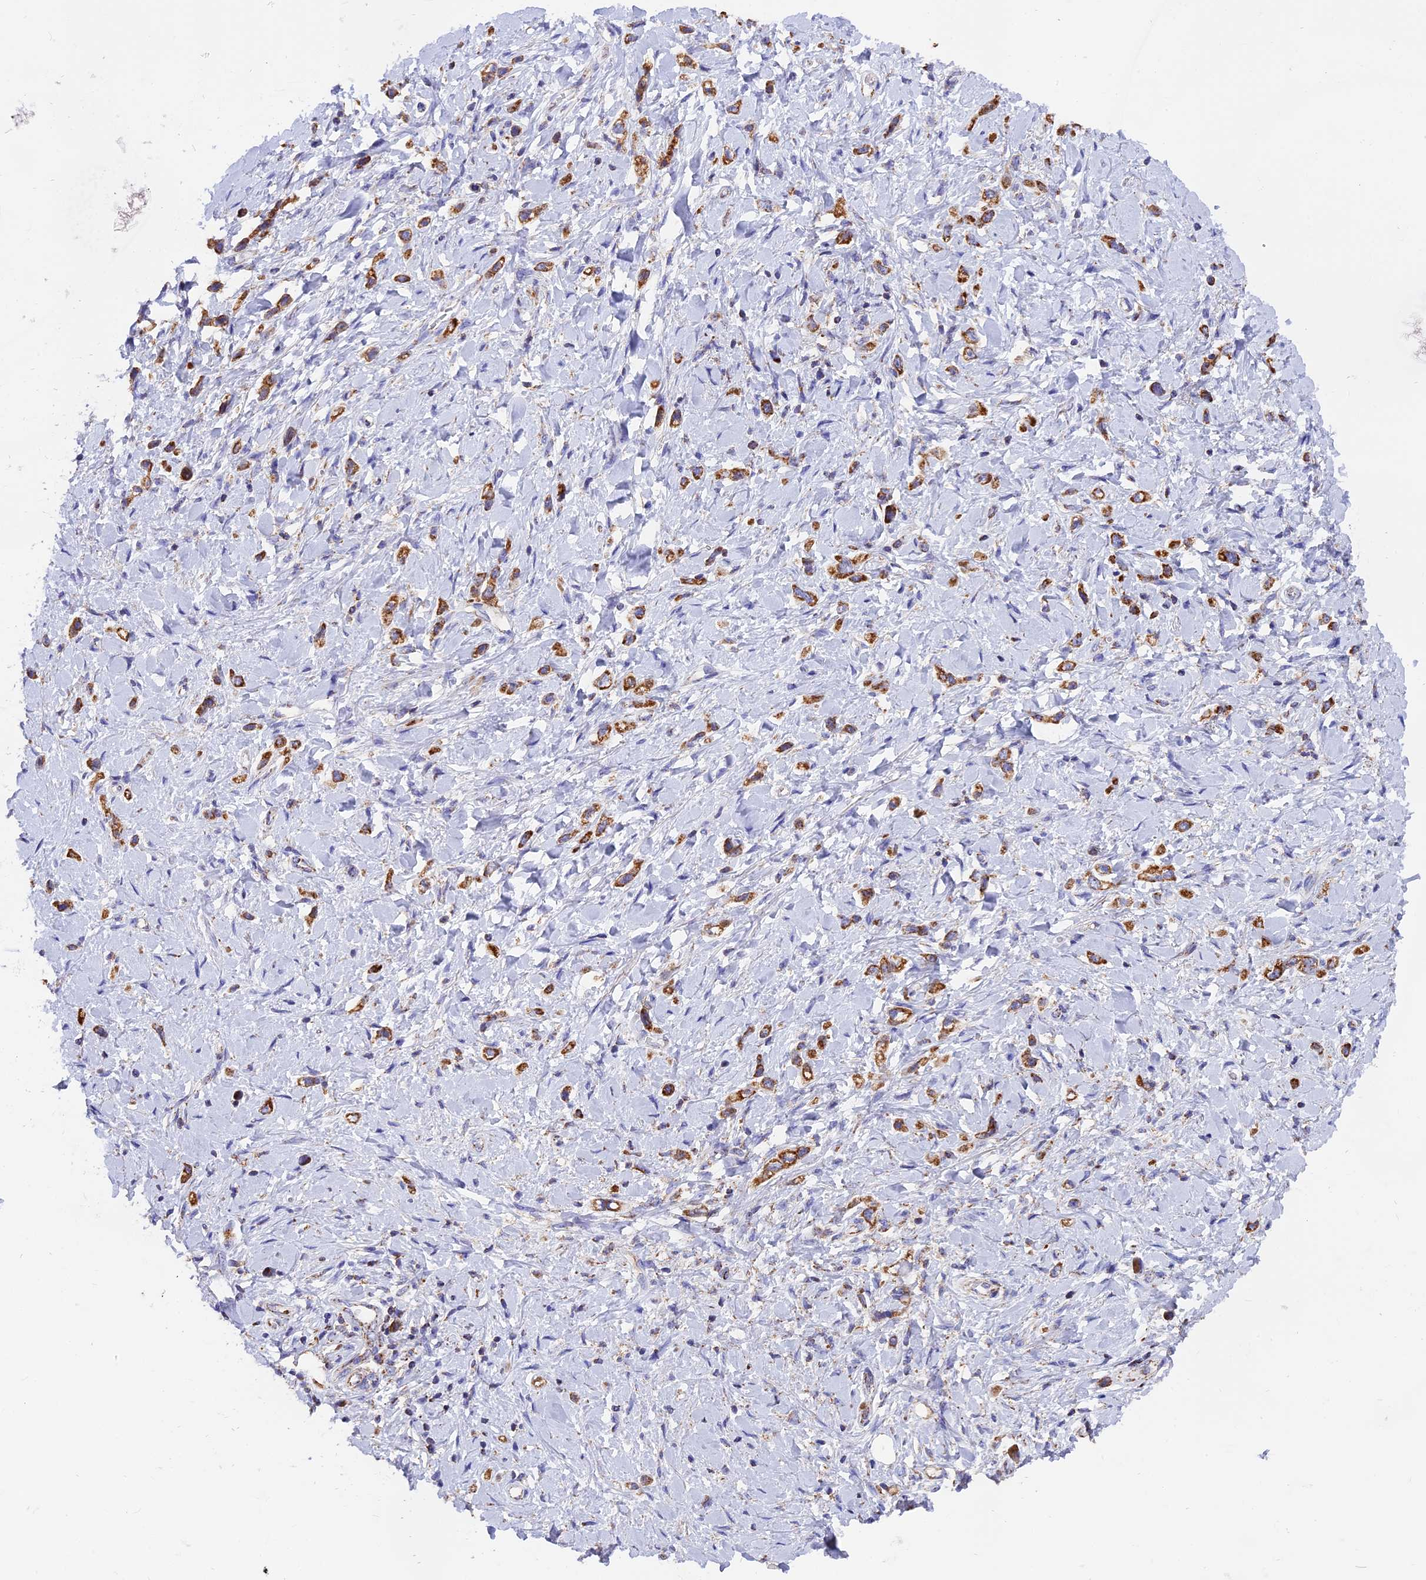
{"staining": {"intensity": "strong", "quantity": ">75%", "location": "cytoplasmic/membranous"}, "tissue": "stomach cancer", "cell_type": "Tumor cells", "image_type": "cancer", "snomed": [{"axis": "morphology", "description": "Adenocarcinoma, NOS"}, {"axis": "topography", "description": "Stomach"}], "caption": "Approximately >75% of tumor cells in stomach cancer reveal strong cytoplasmic/membranous protein positivity as visualized by brown immunohistochemical staining.", "gene": "MRPS34", "patient": {"sex": "female", "age": 65}}